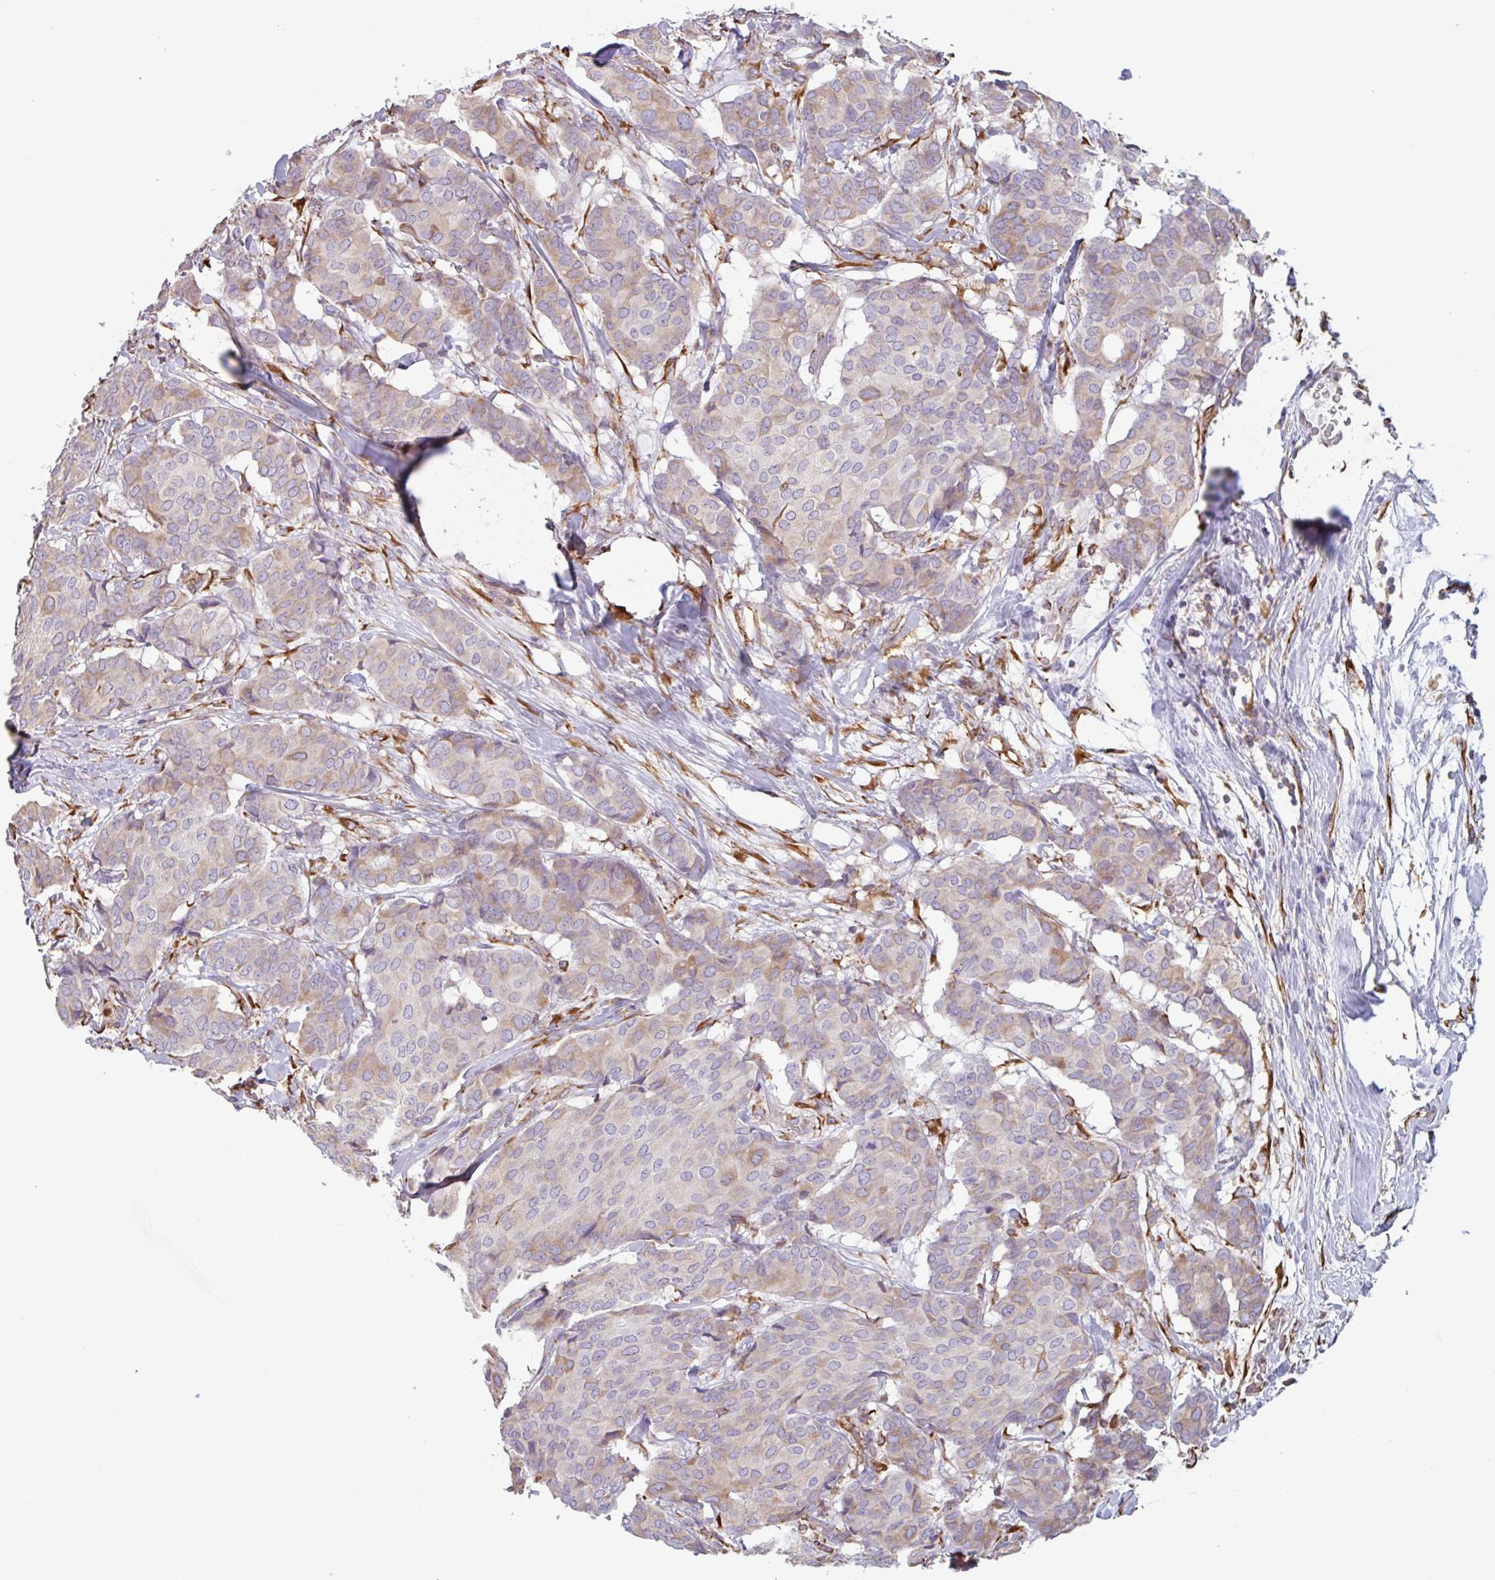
{"staining": {"intensity": "weak", "quantity": "<25%", "location": "cytoplasmic/membranous"}, "tissue": "breast cancer", "cell_type": "Tumor cells", "image_type": "cancer", "snomed": [{"axis": "morphology", "description": "Duct carcinoma"}, {"axis": "topography", "description": "Breast"}], "caption": "Immunohistochemical staining of breast cancer shows no significant positivity in tumor cells. Brightfield microscopy of IHC stained with DAB (3,3'-diaminobenzidine) (brown) and hematoxylin (blue), captured at high magnification.", "gene": "DOK4", "patient": {"sex": "female", "age": 75}}